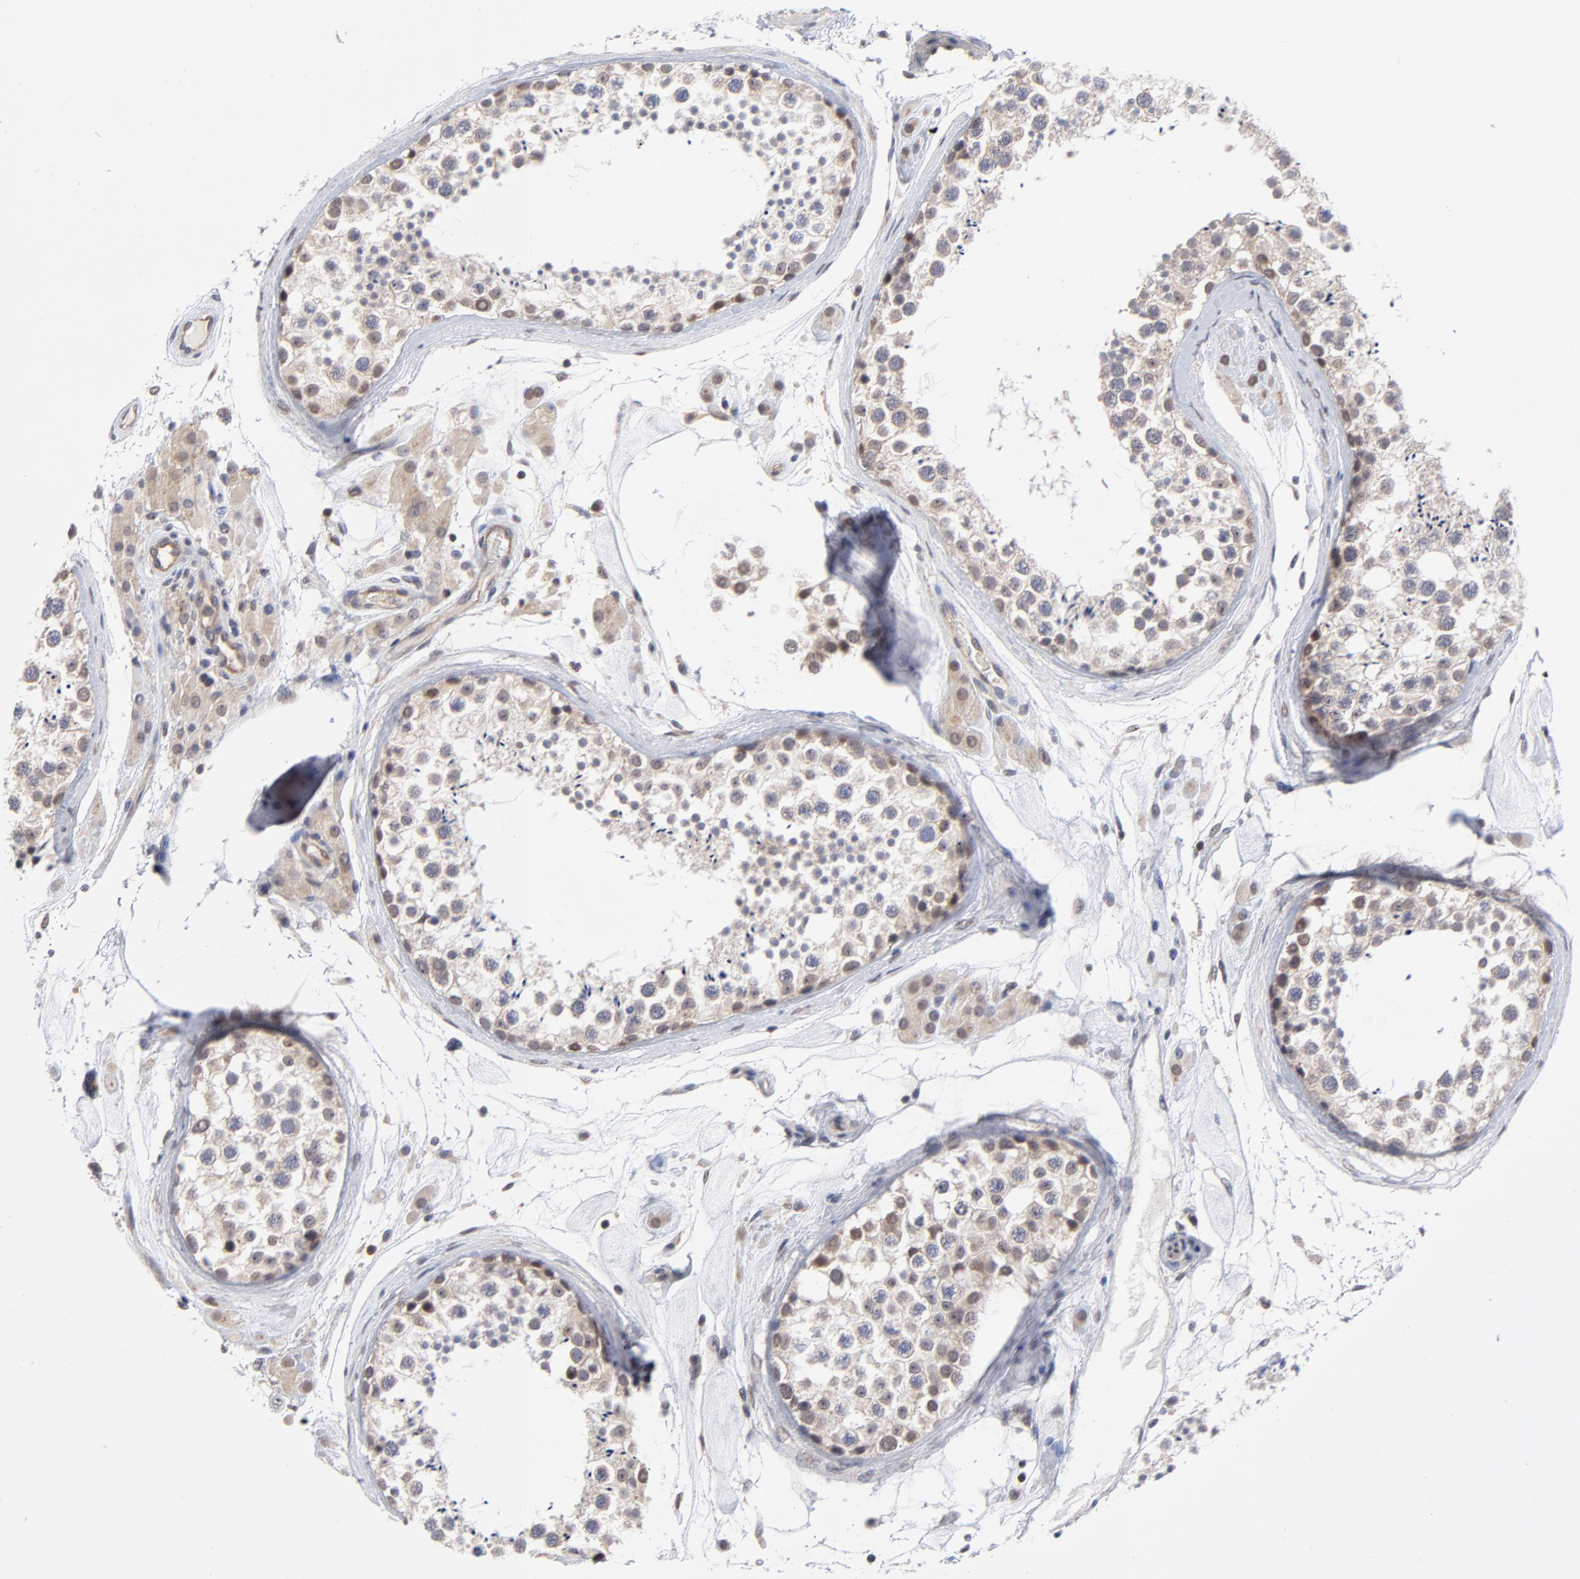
{"staining": {"intensity": "weak", "quantity": ">75%", "location": "cytoplasmic/membranous"}, "tissue": "testis", "cell_type": "Cells in seminiferous ducts", "image_type": "normal", "snomed": [{"axis": "morphology", "description": "Normal tissue, NOS"}, {"axis": "topography", "description": "Testis"}], "caption": "Brown immunohistochemical staining in benign testis reveals weak cytoplasmic/membranous expression in approximately >75% of cells in seminiferous ducts. The protein is stained brown, and the nuclei are stained in blue (DAB IHC with brightfield microscopy, high magnification).", "gene": "ZNF157", "patient": {"sex": "male", "age": 46}}